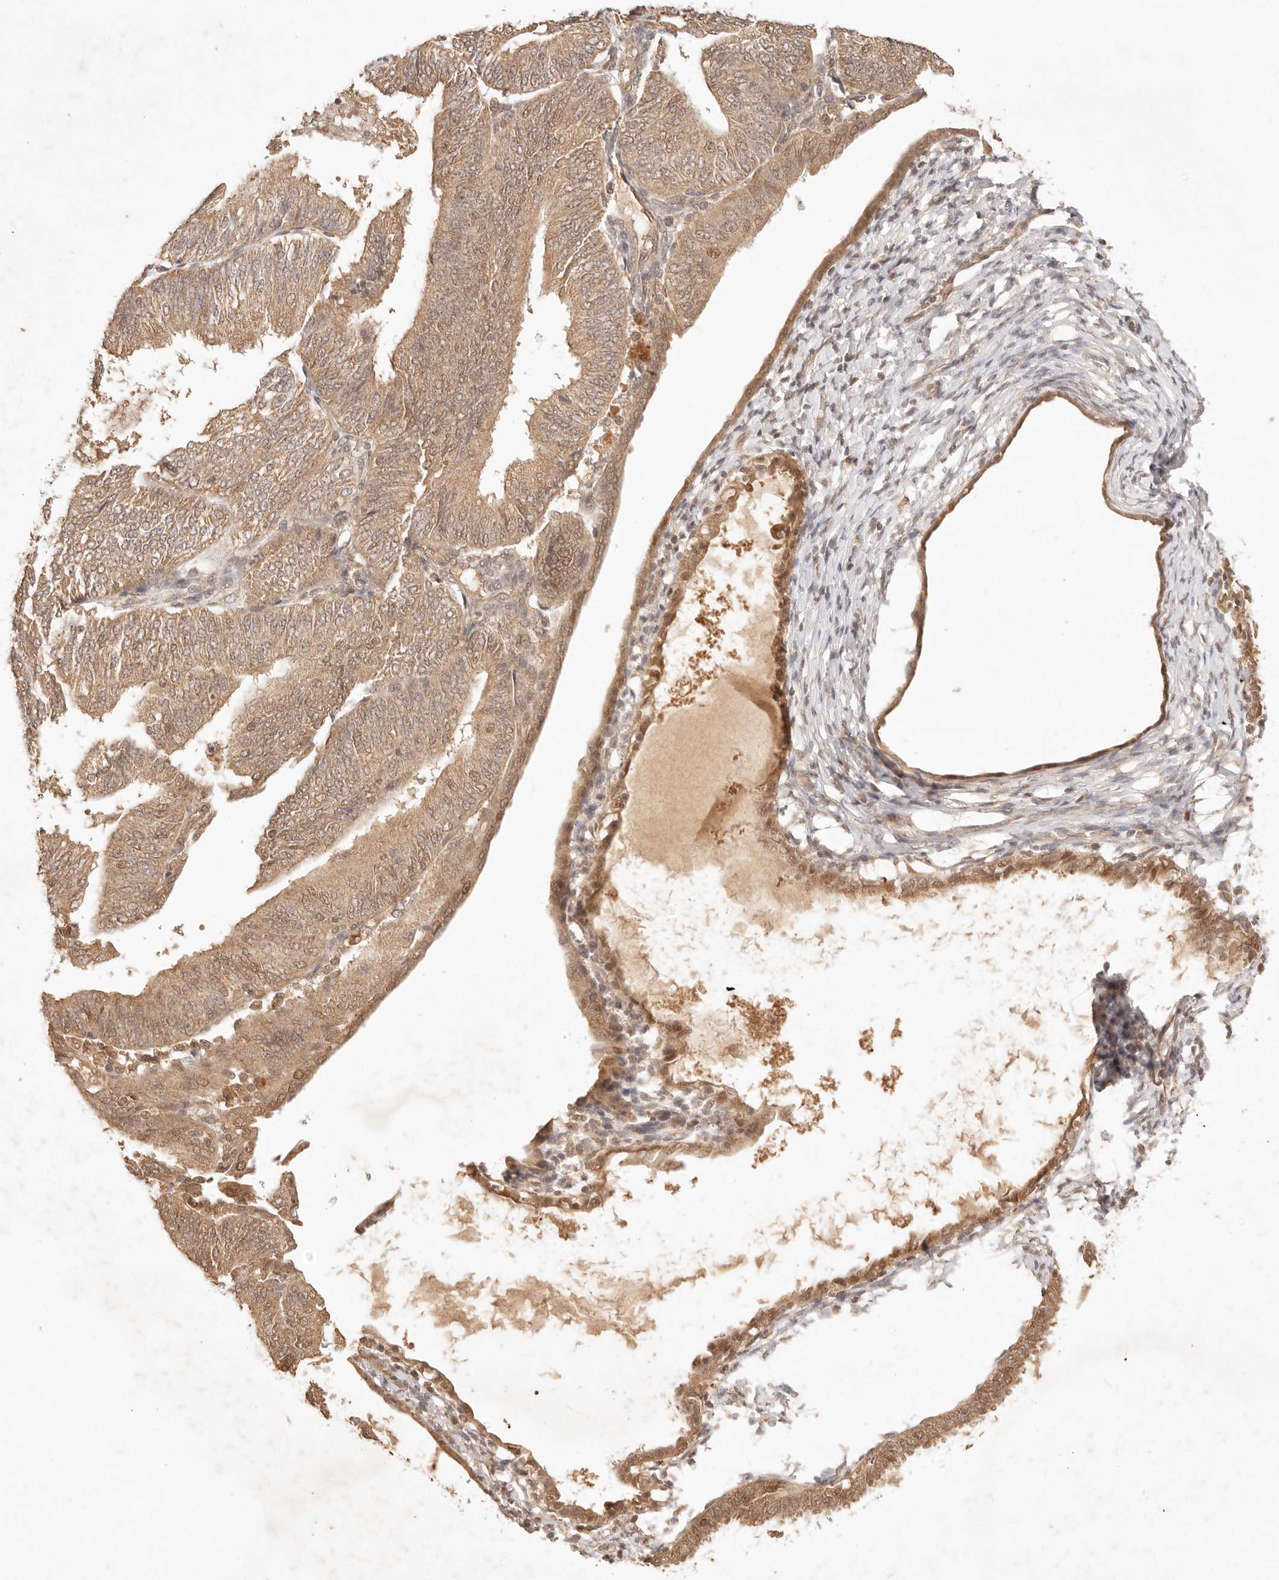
{"staining": {"intensity": "moderate", "quantity": ">75%", "location": "cytoplasmic/membranous,nuclear"}, "tissue": "endometrial cancer", "cell_type": "Tumor cells", "image_type": "cancer", "snomed": [{"axis": "morphology", "description": "Adenocarcinoma, NOS"}, {"axis": "topography", "description": "Endometrium"}], "caption": "Adenocarcinoma (endometrial) was stained to show a protein in brown. There is medium levels of moderate cytoplasmic/membranous and nuclear expression in approximately >75% of tumor cells.", "gene": "TRIM11", "patient": {"sex": "female", "age": 58}}